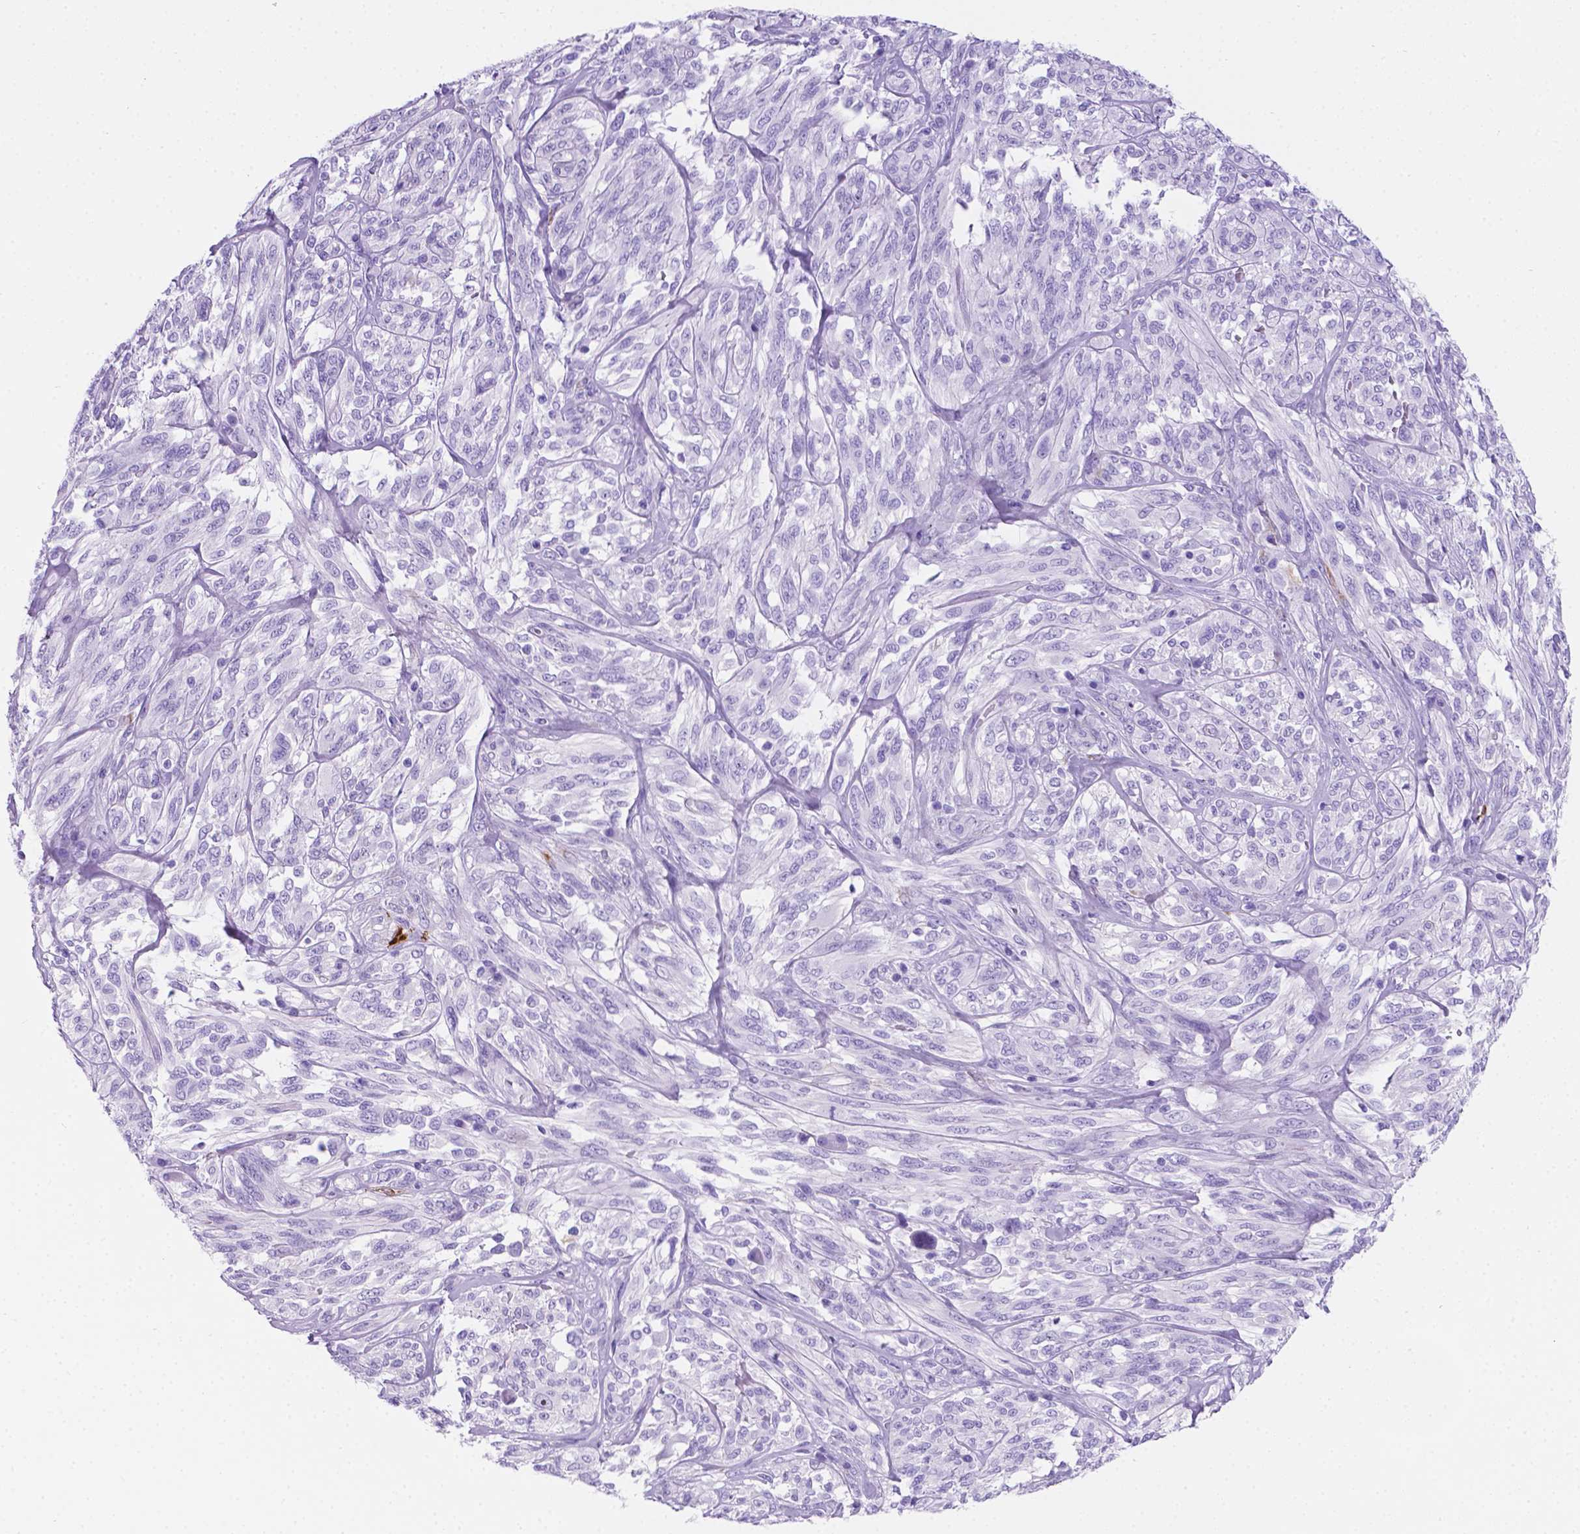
{"staining": {"intensity": "negative", "quantity": "none", "location": "none"}, "tissue": "melanoma", "cell_type": "Tumor cells", "image_type": "cancer", "snomed": [{"axis": "morphology", "description": "Malignant melanoma, NOS"}, {"axis": "topography", "description": "Skin"}], "caption": "High power microscopy micrograph of an immunohistochemistry (IHC) image of malignant melanoma, revealing no significant staining in tumor cells.", "gene": "MACF1", "patient": {"sex": "female", "age": 91}}